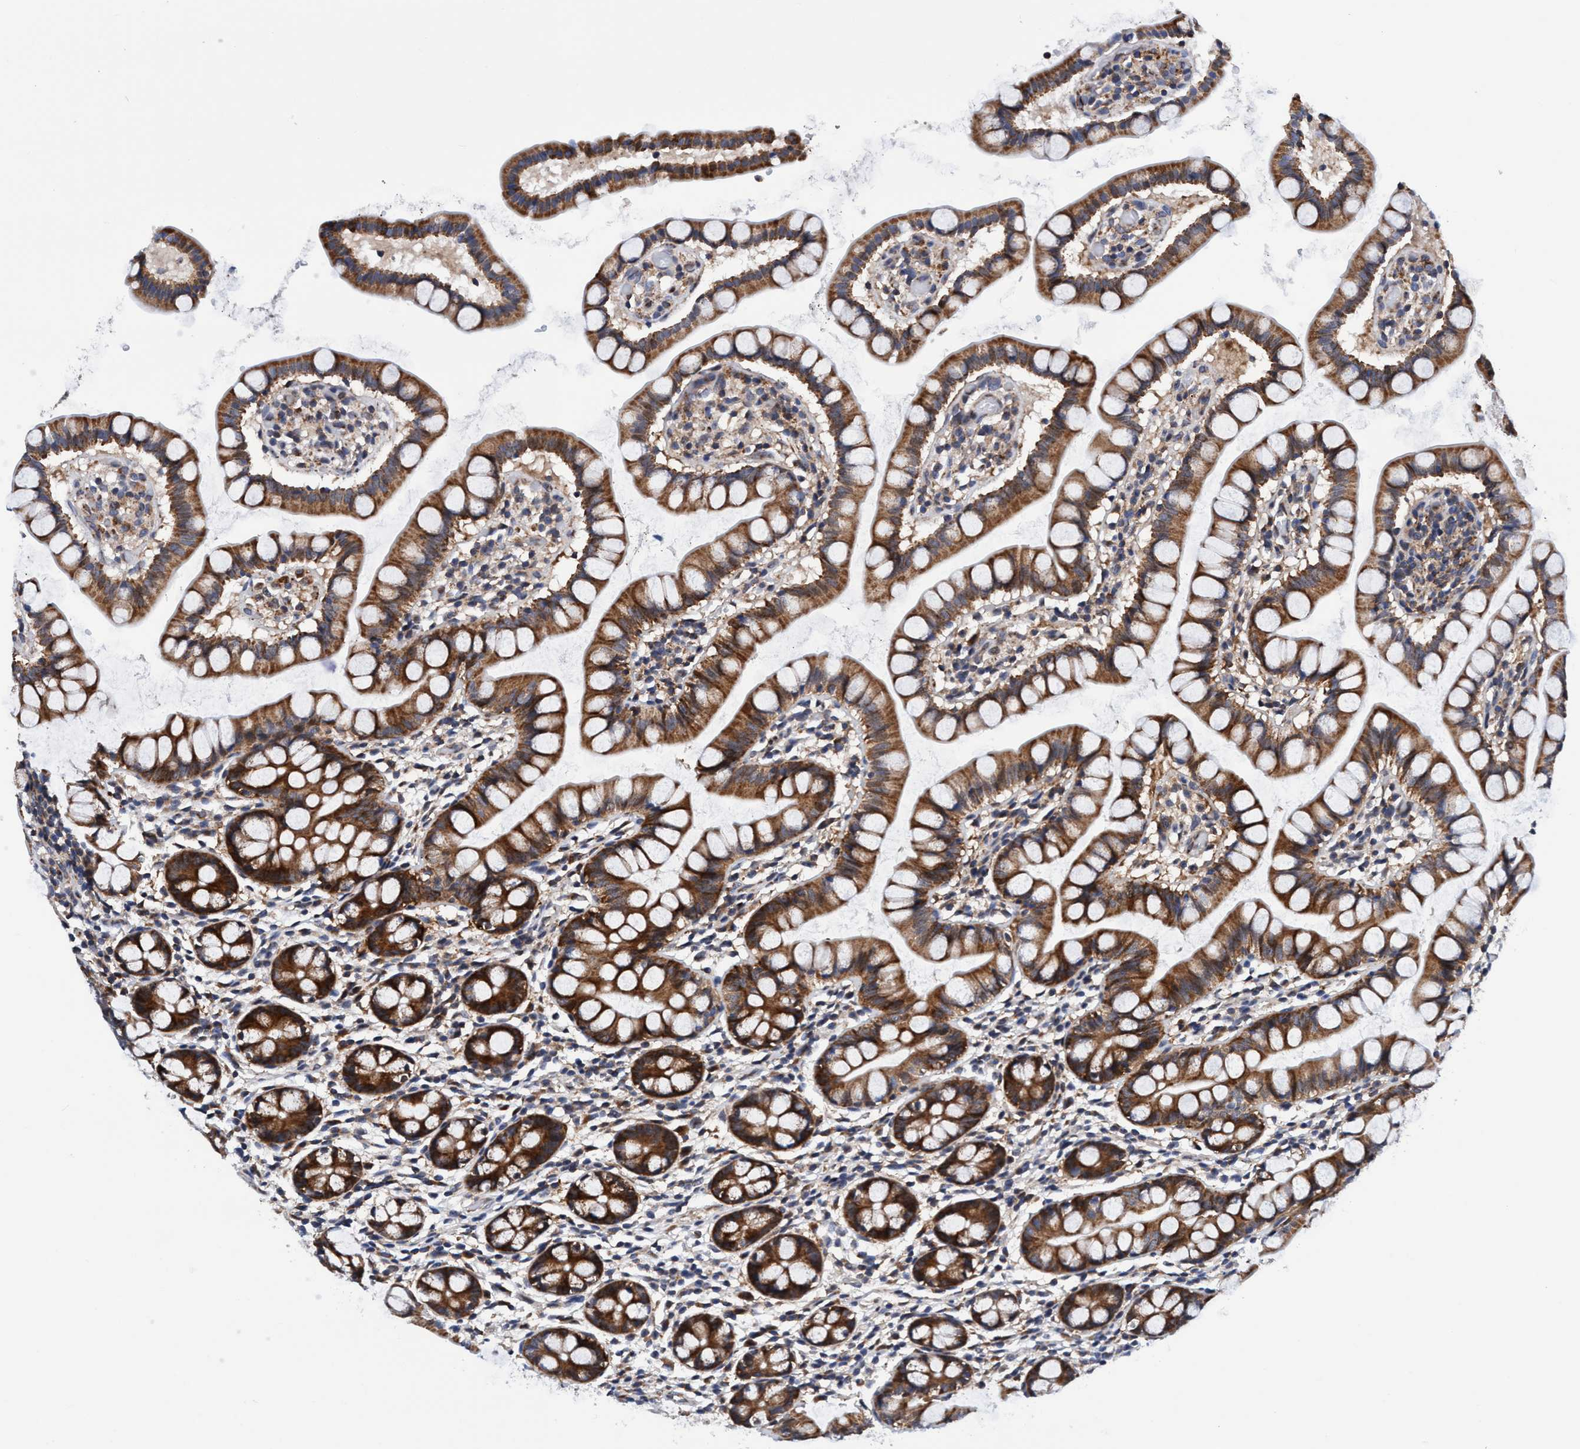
{"staining": {"intensity": "moderate", "quantity": ">75%", "location": "cytoplasmic/membranous"}, "tissue": "small intestine", "cell_type": "Glandular cells", "image_type": "normal", "snomed": [{"axis": "morphology", "description": "Normal tissue, NOS"}, {"axis": "topography", "description": "Small intestine"}], "caption": "About >75% of glandular cells in normal small intestine show moderate cytoplasmic/membranous protein staining as visualized by brown immunohistochemical staining.", "gene": "AGAP2", "patient": {"sex": "female", "age": 84}}